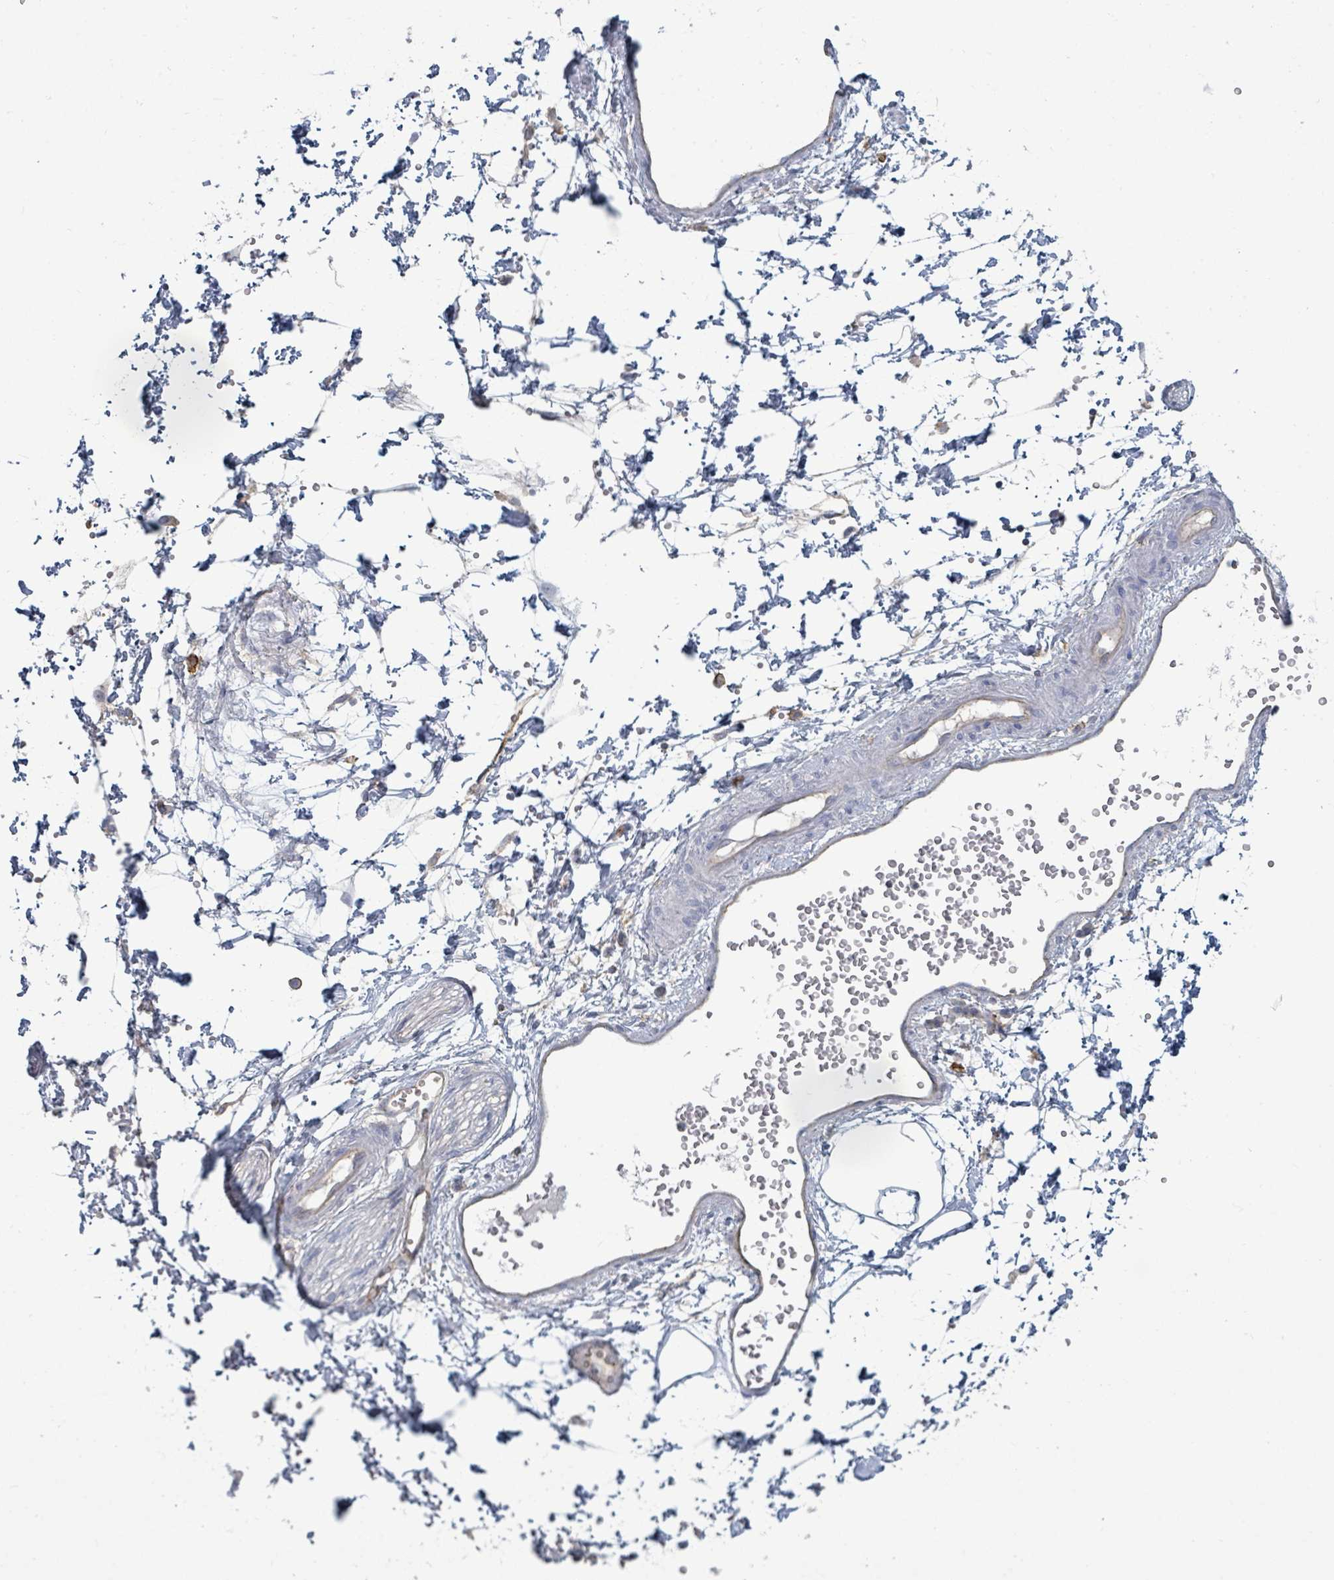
{"staining": {"intensity": "negative", "quantity": "none", "location": "none"}, "tissue": "adipose tissue", "cell_type": "Adipocytes", "image_type": "normal", "snomed": [{"axis": "morphology", "description": "Normal tissue, NOS"}, {"axis": "topography", "description": "Prostate"}, {"axis": "topography", "description": "Peripheral nerve tissue"}], "caption": "DAB immunohistochemical staining of benign human adipose tissue demonstrates no significant expression in adipocytes. (Brightfield microscopy of DAB (3,3'-diaminobenzidine) immunohistochemistry (IHC) at high magnification).", "gene": "TNFRSF14", "patient": {"sex": "male", "age": 55}}